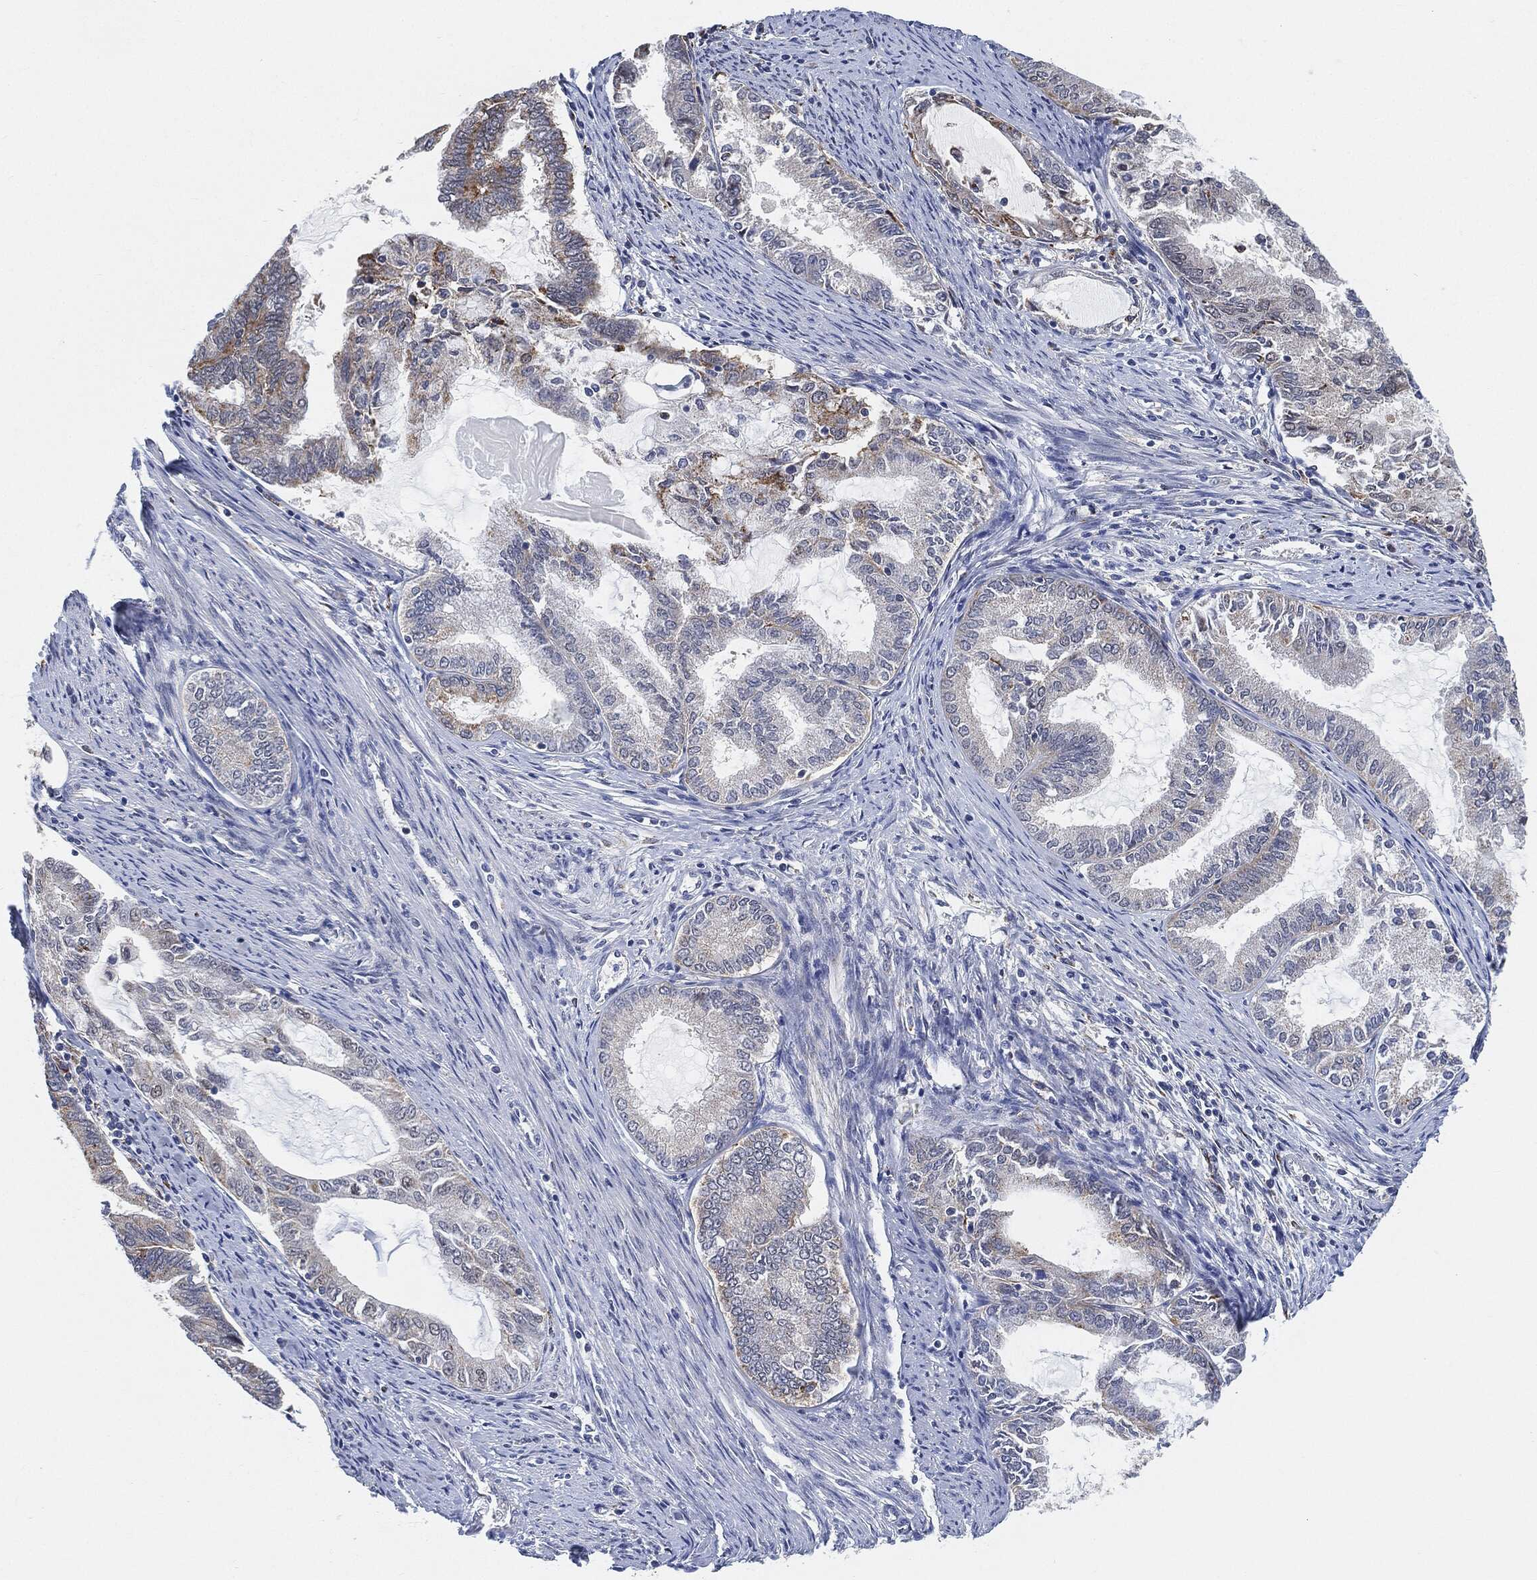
{"staining": {"intensity": "moderate", "quantity": "<25%", "location": "cytoplasmic/membranous"}, "tissue": "endometrial cancer", "cell_type": "Tumor cells", "image_type": "cancer", "snomed": [{"axis": "morphology", "description": "Adenocarcinoma, NOS"}, {"axis": "topography", "description": "Endometrium"}], "caption": "IHC (DAB (3,3'-diaminobenzidine)) staining of adenocarcinoma (endometrial) shows moderate cytoplasmic/membranous protein expression in approximately <25% of tumor cells. The staining was performed using DAB, with brown indicating positive protein expression. Nuclei are stained blue with hematoxylin.", "gene": "VSIG4", "patient": {"sex": "female", "age": 86}}